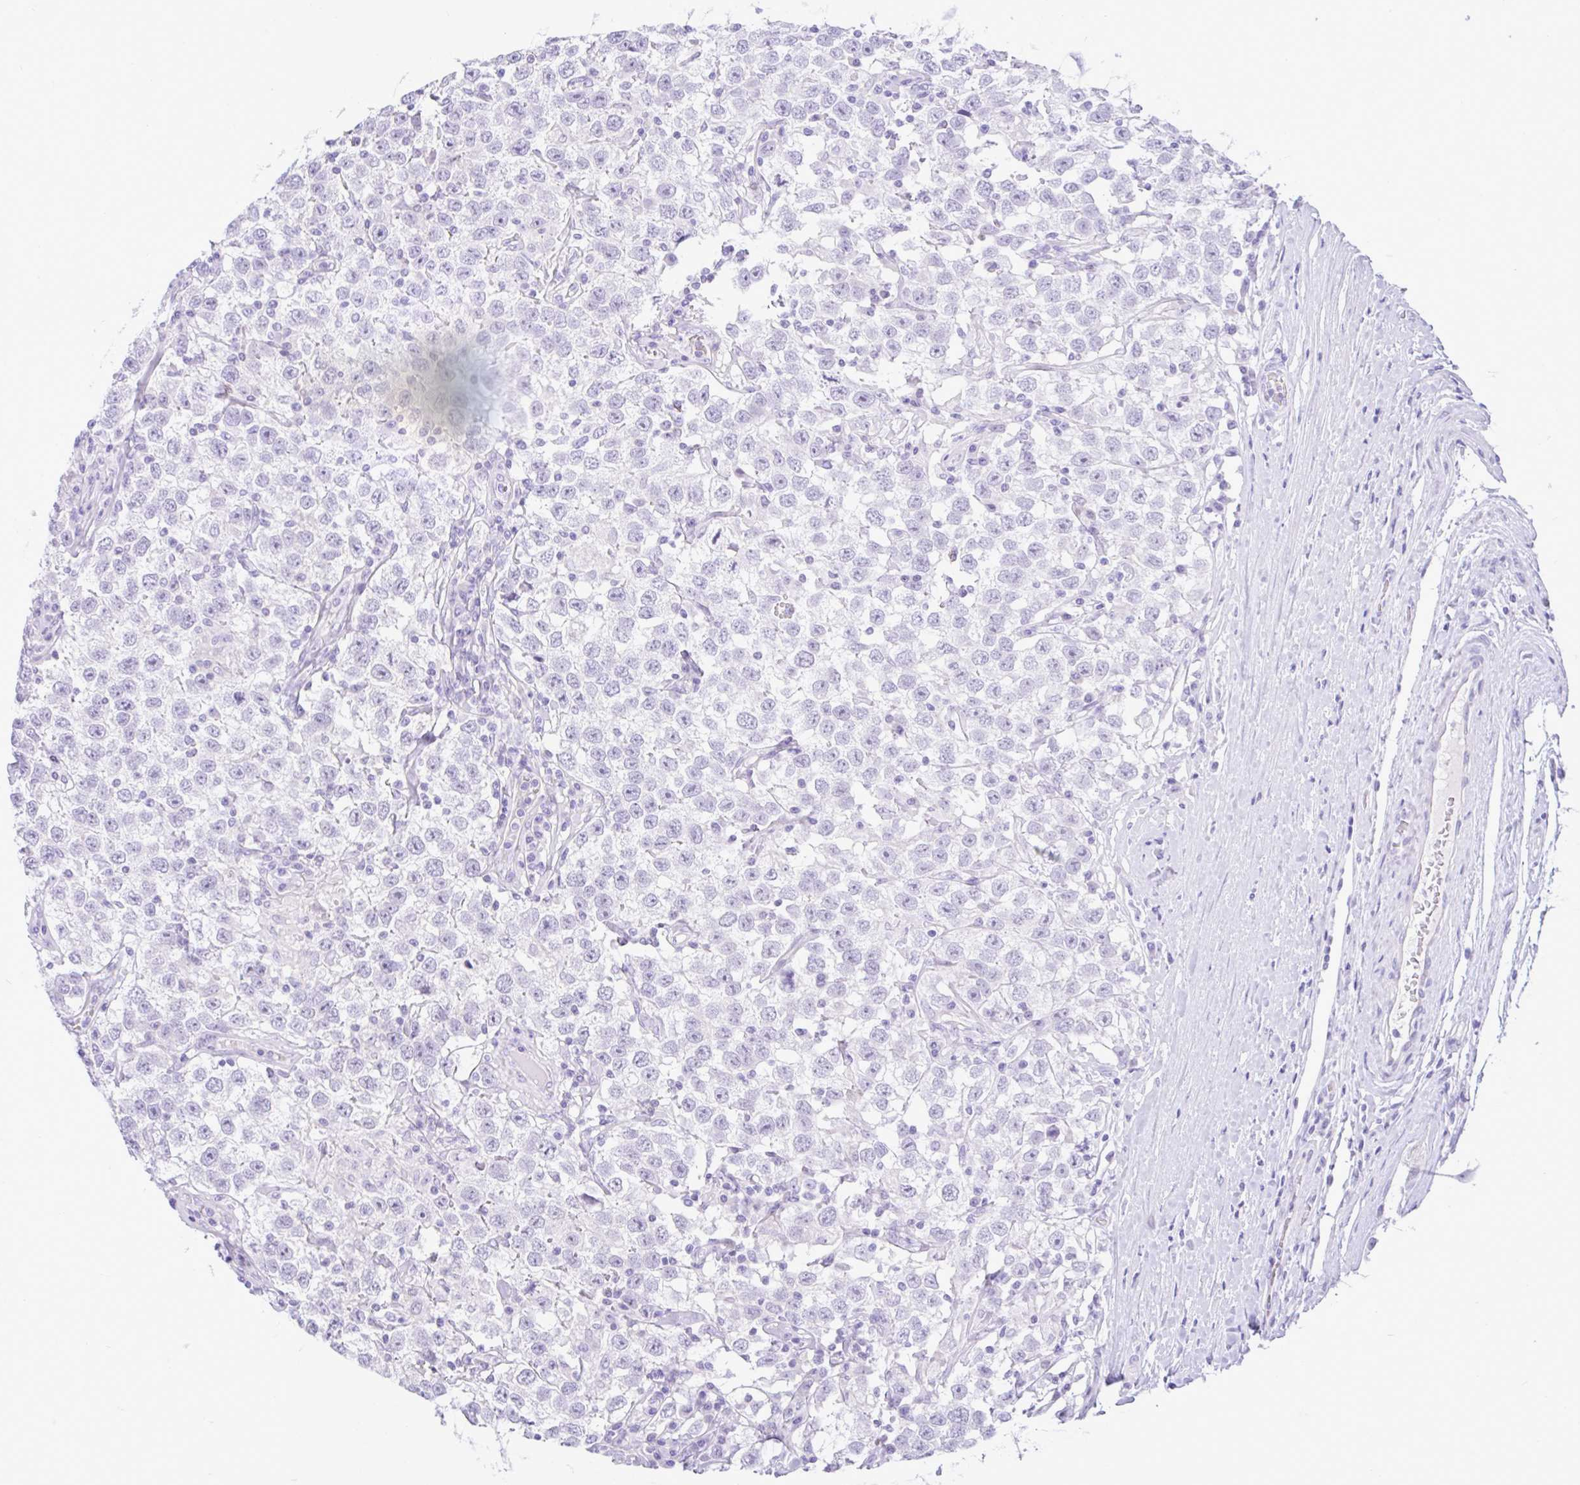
{"staining": {"intensity": "negative", "quantity": "none", "location": "none"}, "tissue": "testis cancer", "cell_type": "Tumor cells", "image_type": "cancer", "snomed": [{"axis": "morphology", "description": "Seminoma, NOS"}, {"axis": "topography", "description": "Testis"}], "caption": "Immunohistochemistry (IHC) photomicrograph of human testis cancer (seminoma) stained for a protein (brown), which demonstrates no positivity in tumor cells.", "gene": "ZNF101", "patient": {"sex": "male", "age": 41}}